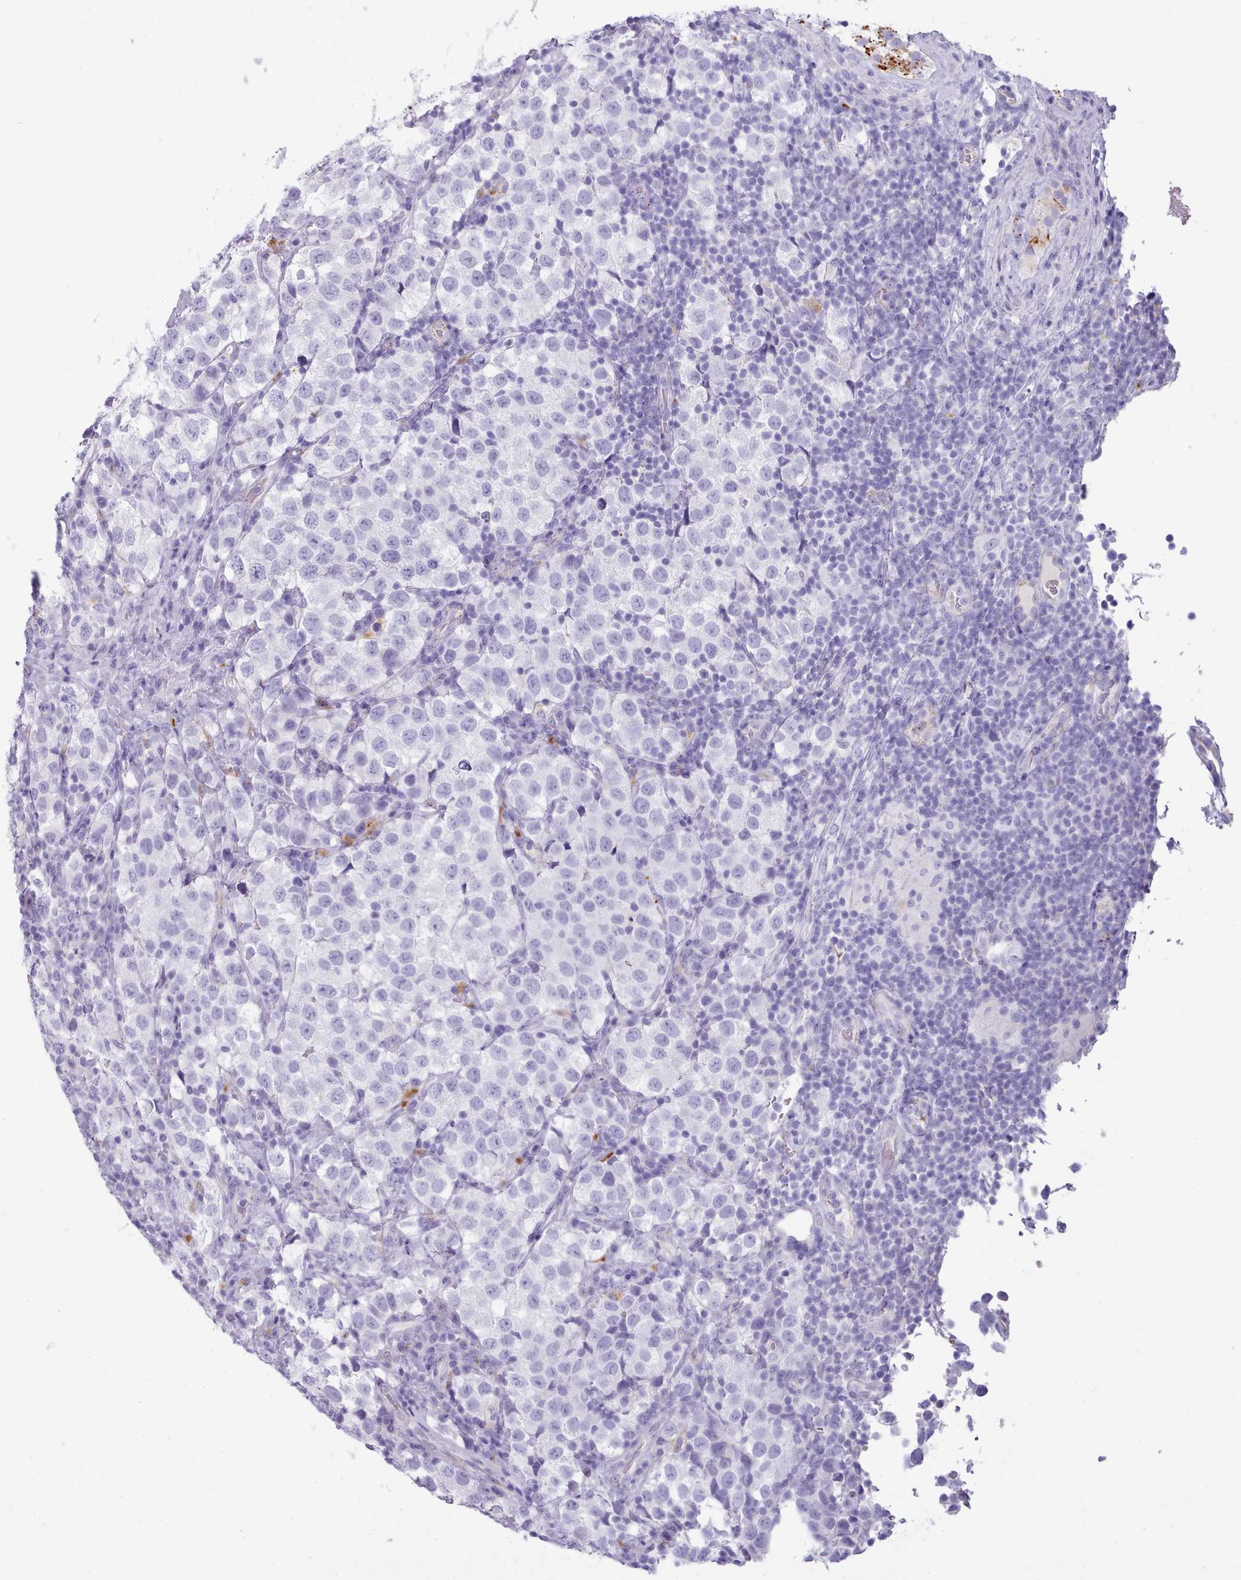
{"staining": {"intensity": "negative", "quantity": "none", "location": "none"}, "tissue": "testis cancer", "cell_type": "Tumor cells", "image_type": "cancer", "snomed": [{"axis": "morphology", "description": "Seminoma, NOS"}, {"axis": "topography", "description": "Testis"}], "caption": "A photomicrograph of human testis cancer is negative for staining in tumor cells.", "gene": "GAA", "patient": {"sex": "male", "age": 34}}